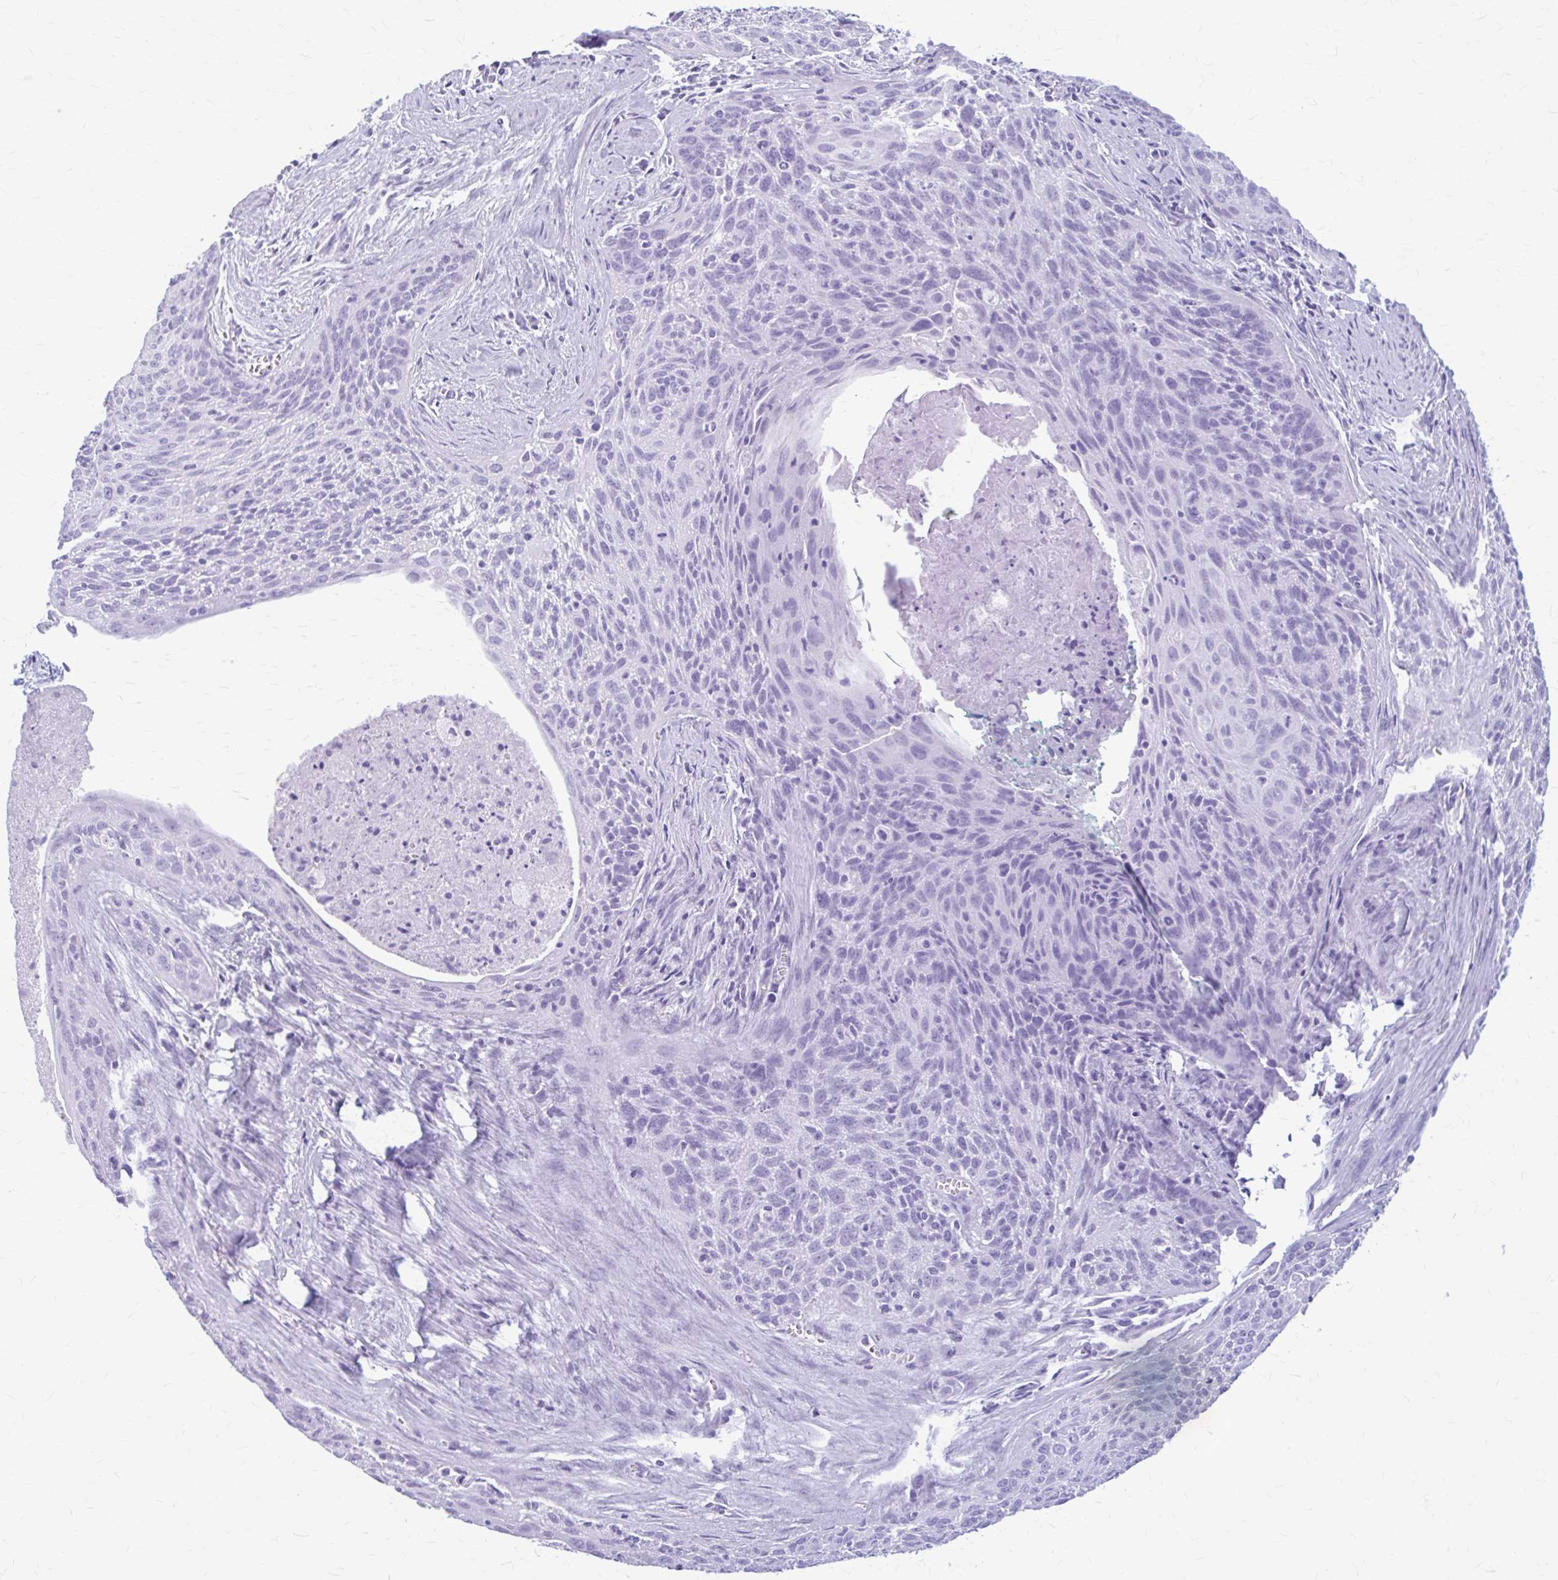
{"staining": {"intensity": "negative", "quantity": "none", "location": "none"}, "tissue": "cervical cancer", "cell_type": "Tumor cells", "image_type": "cancer", "snomed": [{"axis": "morphology", "description": "Squamous cell carcinoma, NOS"}, {"axis": "topography", "description": "Cervix"}], "caption": "Immunohistochemical staining of human cervical squamous cell carcinoma reveals no significant expression in tumor cells.", "gene": "KLHDC7A", "patient": {"sex": "female", "age": 55}}